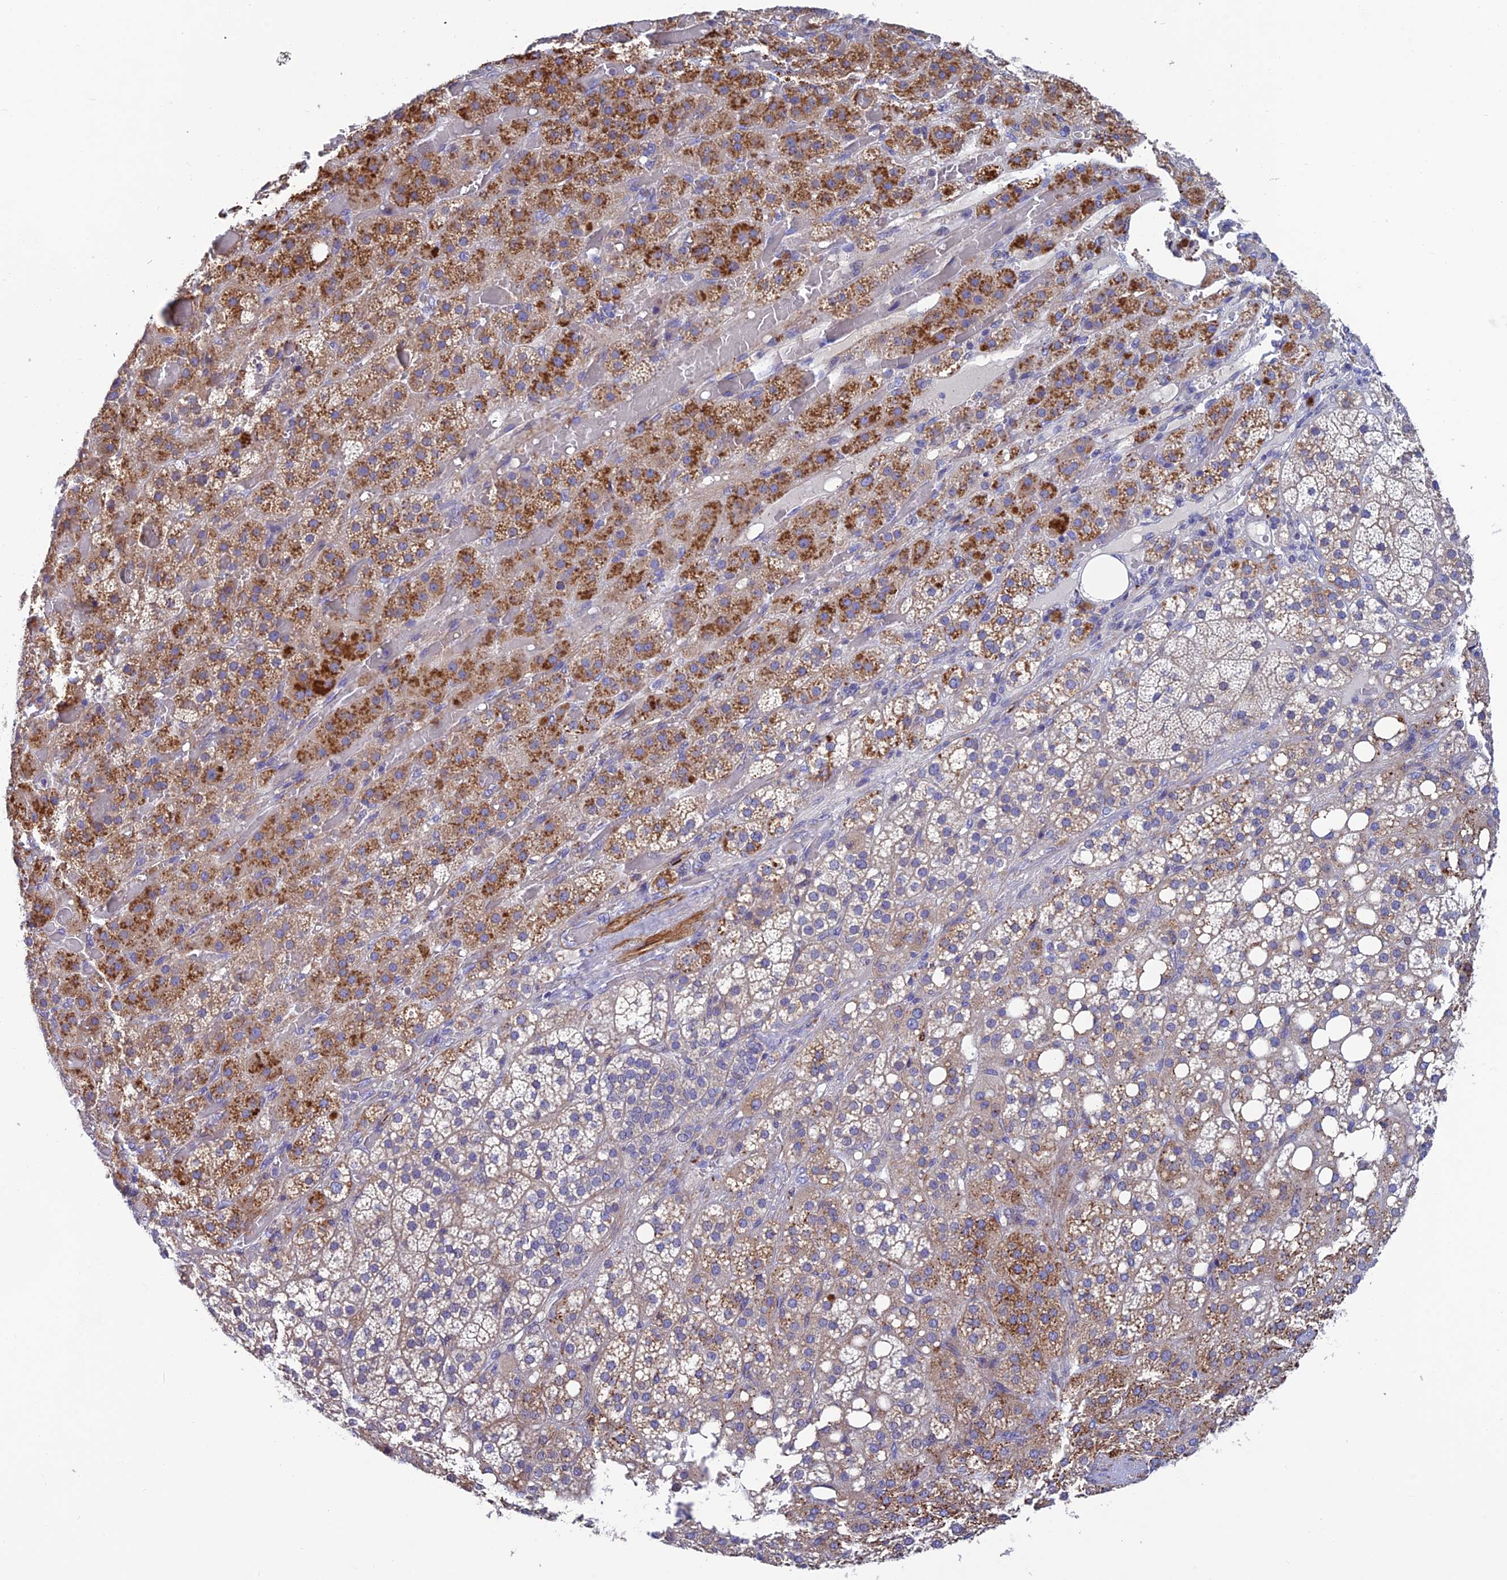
{"staining": {"intensity": "moderate", "quantity": "25%-75%", "location": "cytoplasmic/membranous"}, "tissue": "adrenal gland", "cell_type": "Glandular cells", "image_type": "normal", "snomed": [{"axis": "morphology", "description": "Normal tissue, NOS"}, {"axis": "topography", "description": "Adrenal gland"}], "caption": "An immunohistochemistry (IHC) photomicrograph of benign tissue is shown. Protein staining in brown shows moderate cytoplasmic/membranous positivity in adrenal gland within glandular cells. The protein of interest is stained brown, and the nuclei are stained in blue (DAB IHC with brightfield microscopy, high magnification).", "gene": "FAM178B", "patient": {"sex": "female", "age": 59}}